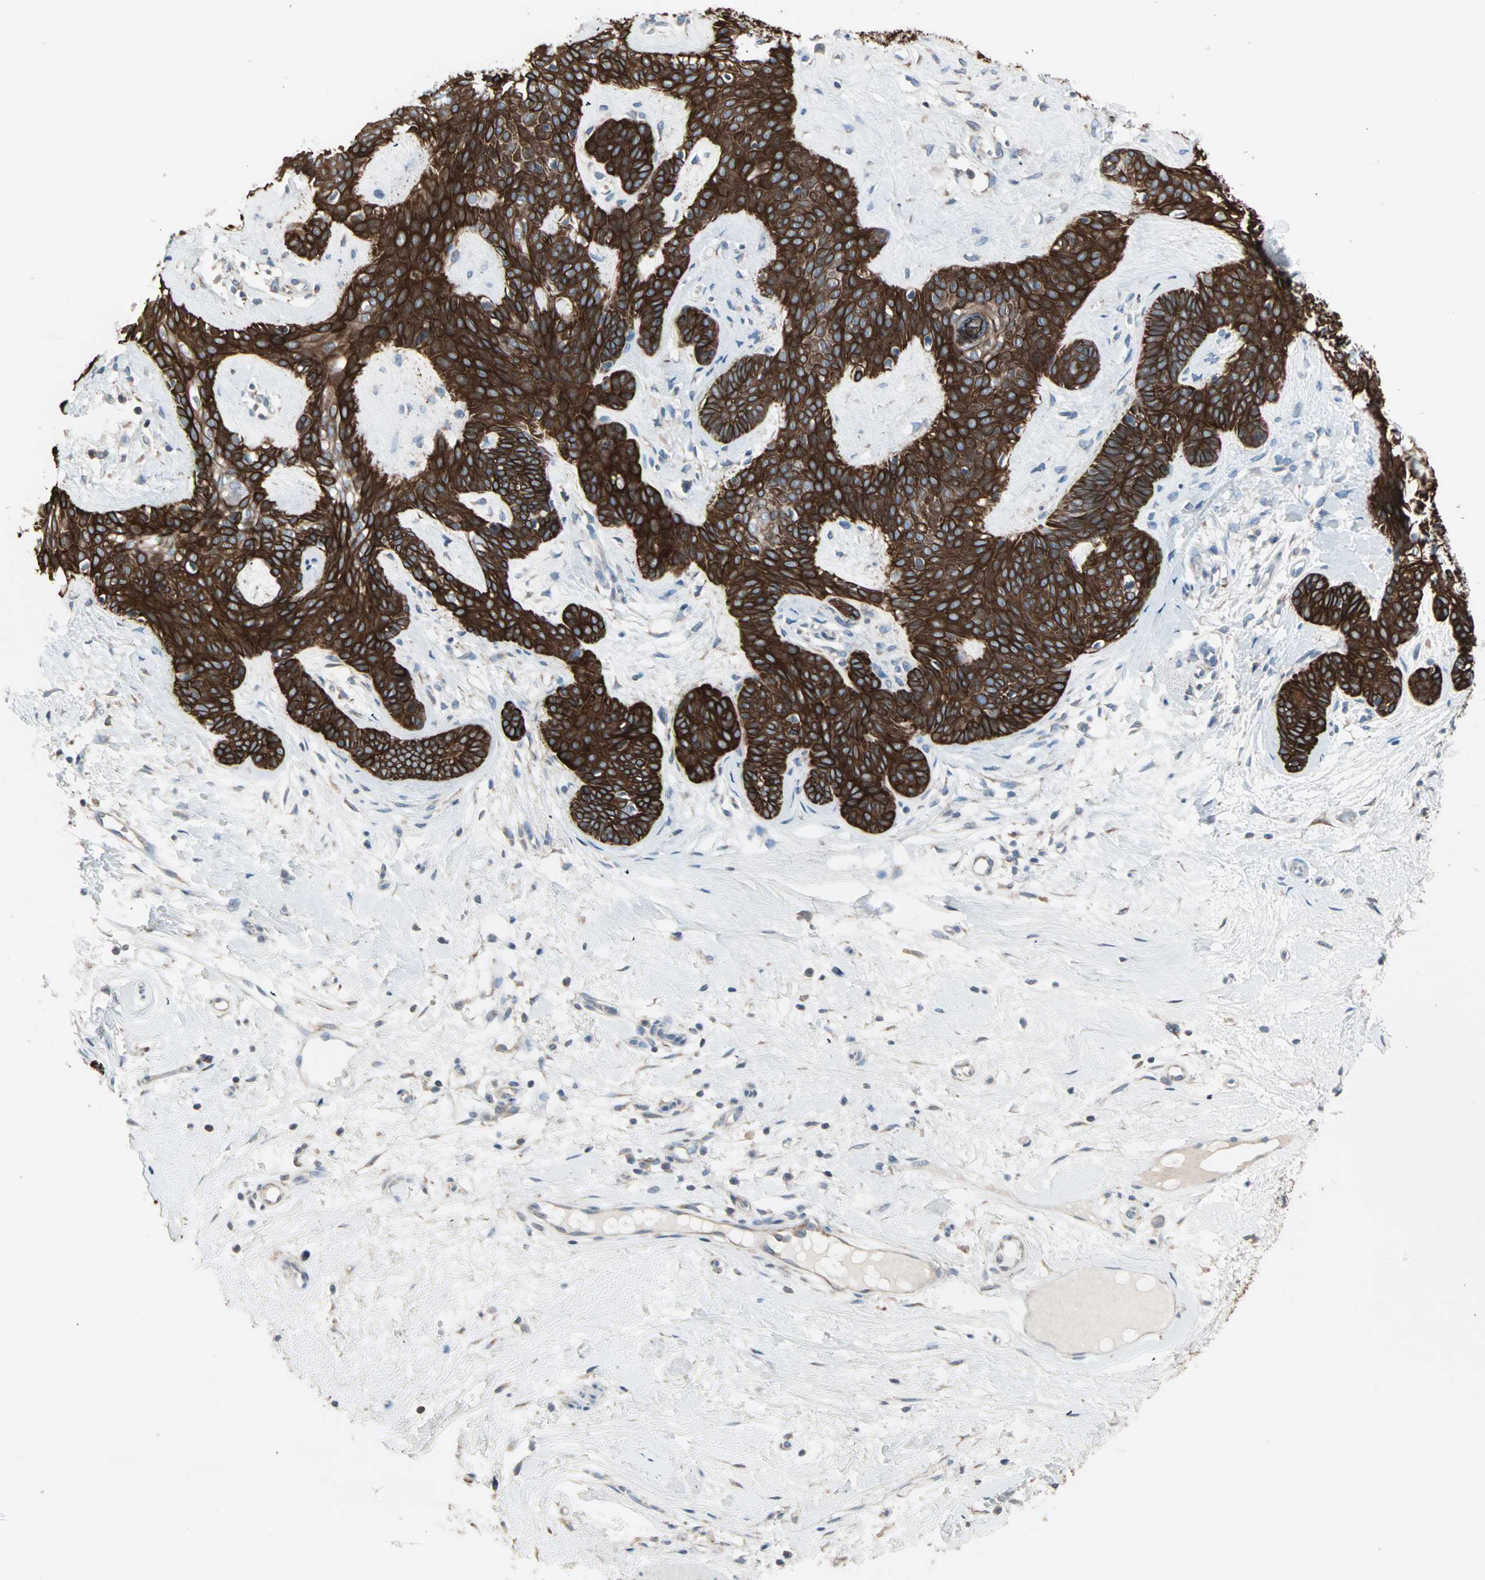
{"staining": {"intensity": "strong", "quantity": ">75%", "location": "cytoplasmic/membranous"}, "tissue": "skin cancer", "cell_type": "Tumor cells", "image_type": "cancer", "snomed": [{"axis": "morphology", "description": "Developmental malformation"}, {"axis": "morphology", "description": "Basal cell carcinoma"}, {"axis": "topography", "description": "Skin"}], "caption": "Strong cytoplasmic/membranous expression for a protein is identified in about >75% of tumor cells of skin cancer (basal cell carcinoma) using immunohistochemistry.", "gene": "ZFP36", "patient": {"sex": "female", "age": 62}}